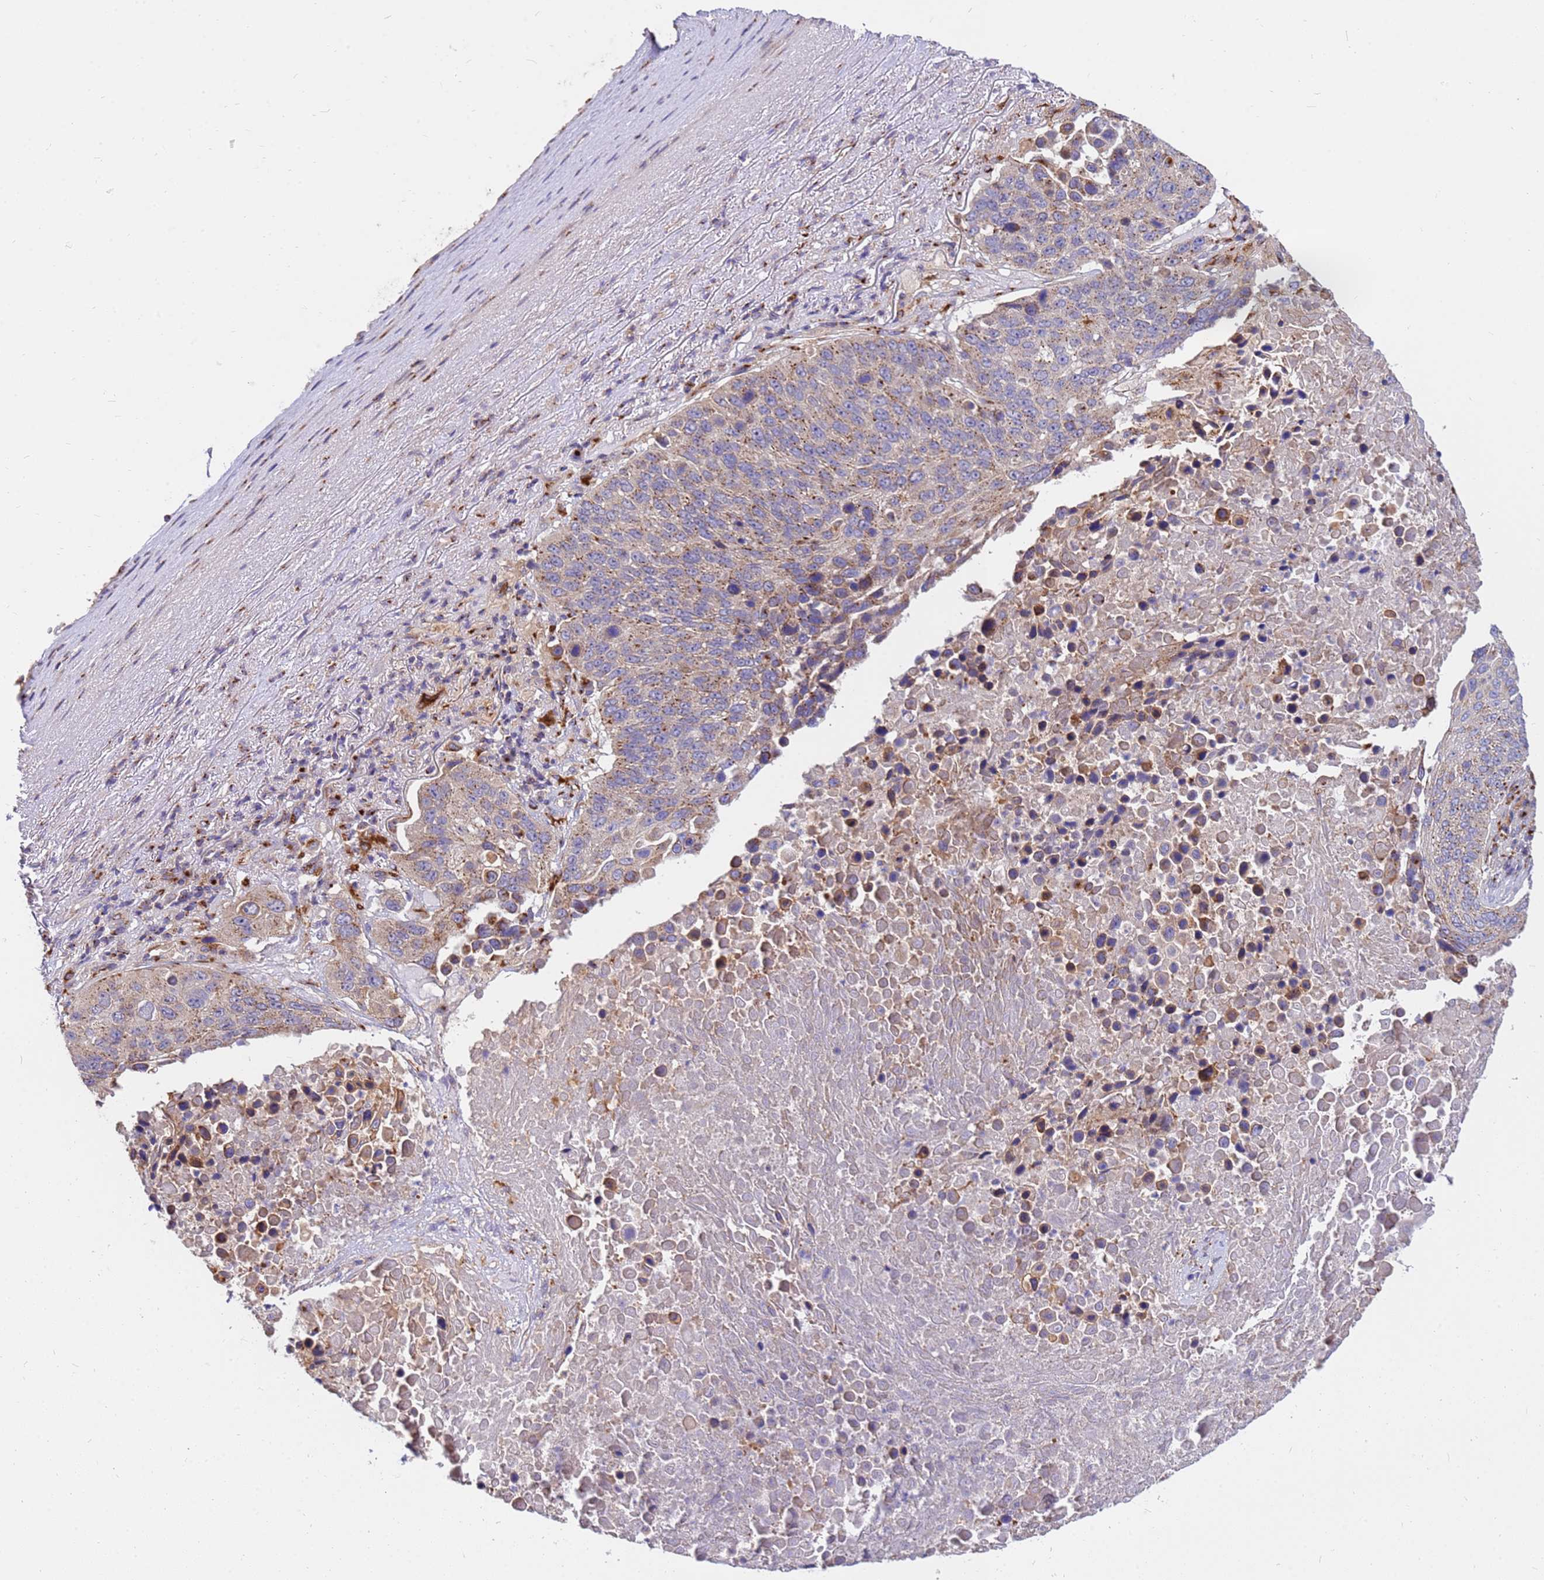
{"staining": {"intensity": "moderate", "quantity": ">75%", "location": "cytoplasmic/membranous"}, "tissue": "lung cancer", "cell_type": "Tumor cells", "image_type": "cancer", "snomed": [{"axis": "morphology", "description": "Normal tissue, NOS"}, {"axis": "morphology", "description": "Squamous cell carcinoma, NOS"}, {"axis": "topography", "description": "Lymph node"}, {"axis": "topography", "description": "Lung"}], "caption": "DAB (3,3'-diaminobenzidine) immunohistochemical staining of human lung cancer (squamous cell carcinoma) shows moderate cytoplasmic/membranous protein positivity in approximately >75% of tumor cells.", "gene": "HPS3", "patient": {"sex": "male", "age": 66}}